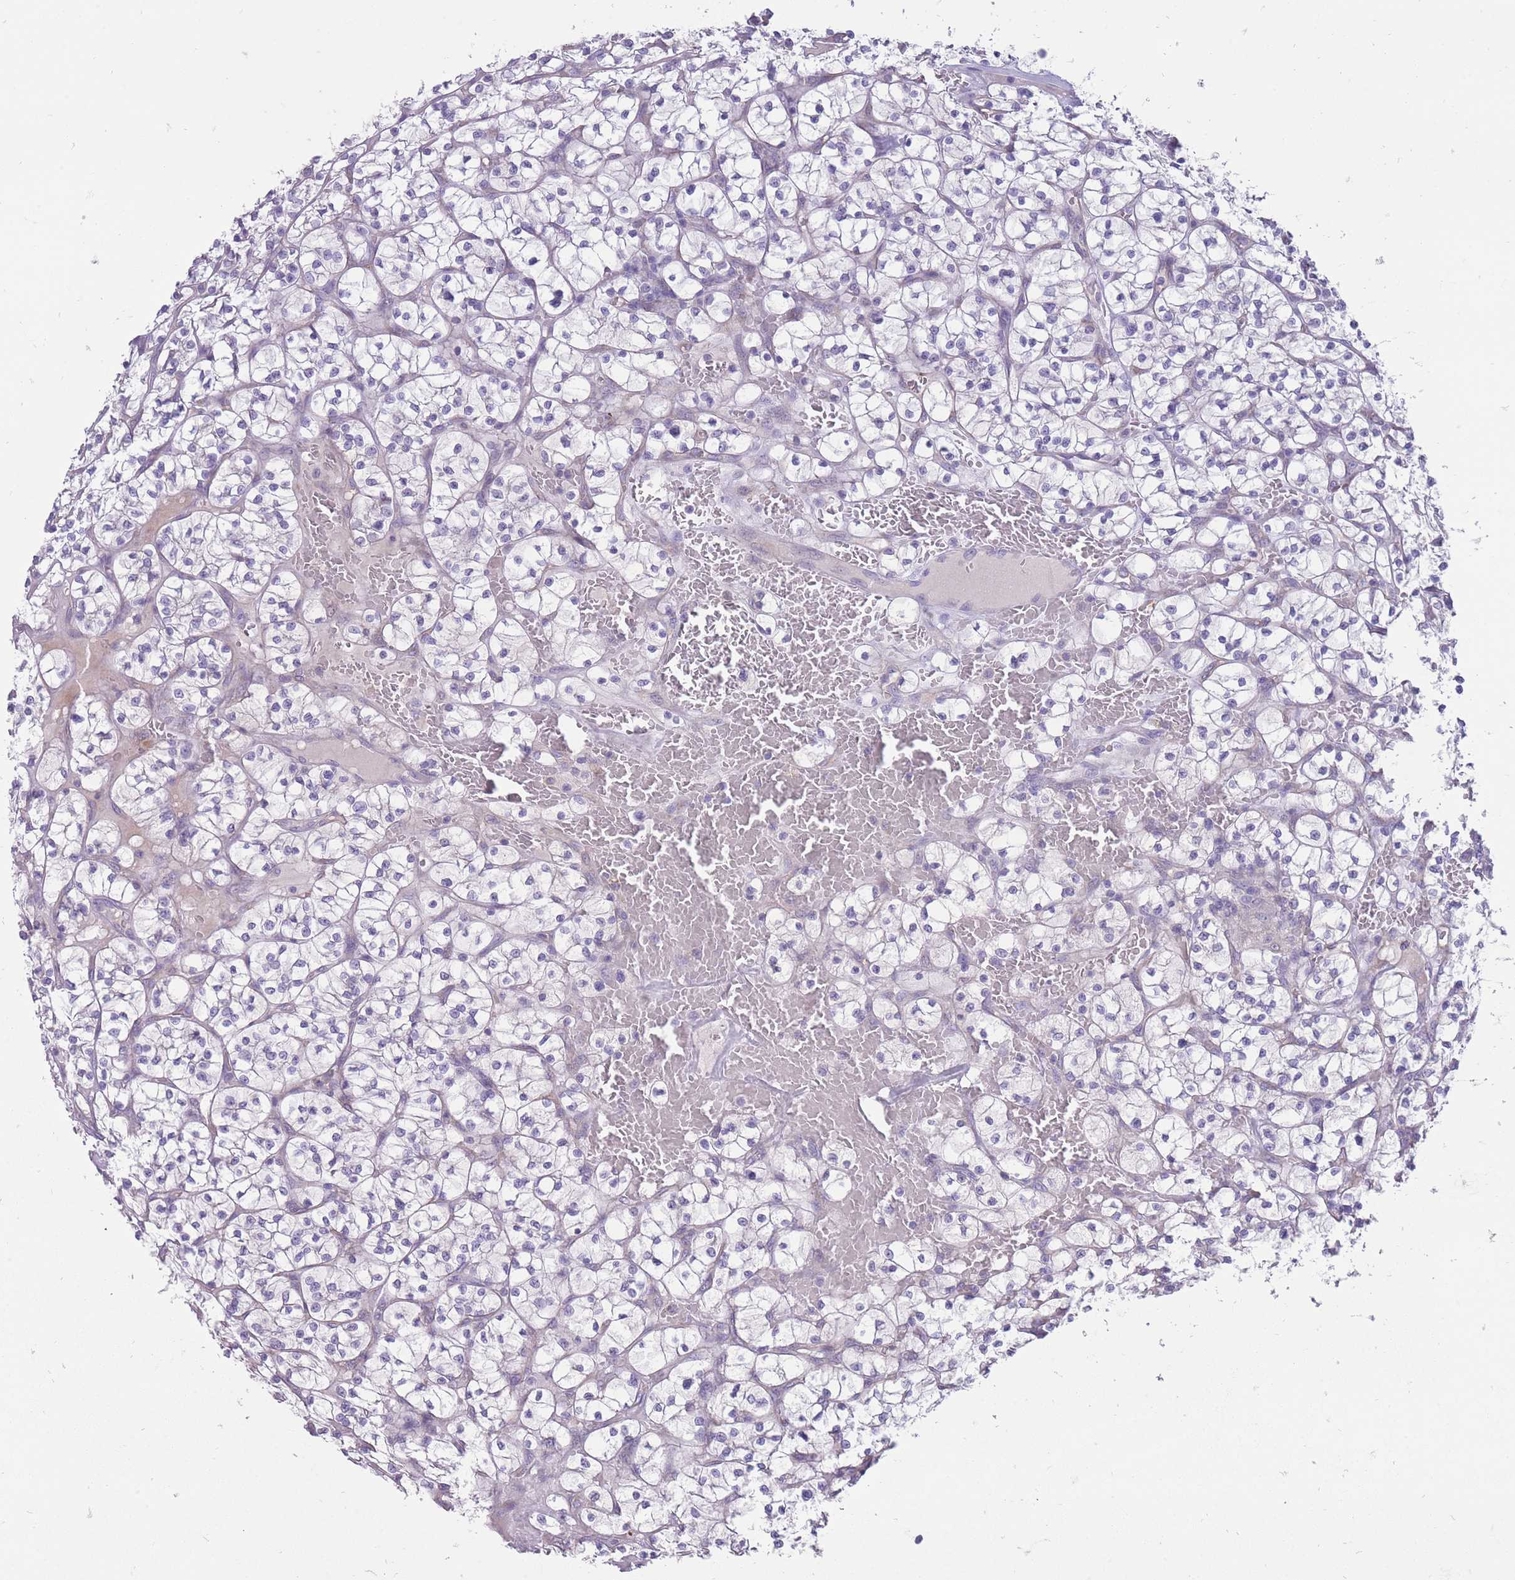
{"staining": {"intensity": "negative", "quantity": "none", "location": "none"}, "tissue": "renal cancer", "cell_type": "Tumor cells", "image_type": "cancer", "snomed": [{"axis": "morphology", "description": "Adenocarcinoma, NOS"}, {"axis": "topography", "description": "Kidney"}], "caption": "IHC of adenocarcinoma (renal) exhibits no positivity in tumor cells.", "gene": "ERICH4", "patient": {"sex": "female", "age": 64}}